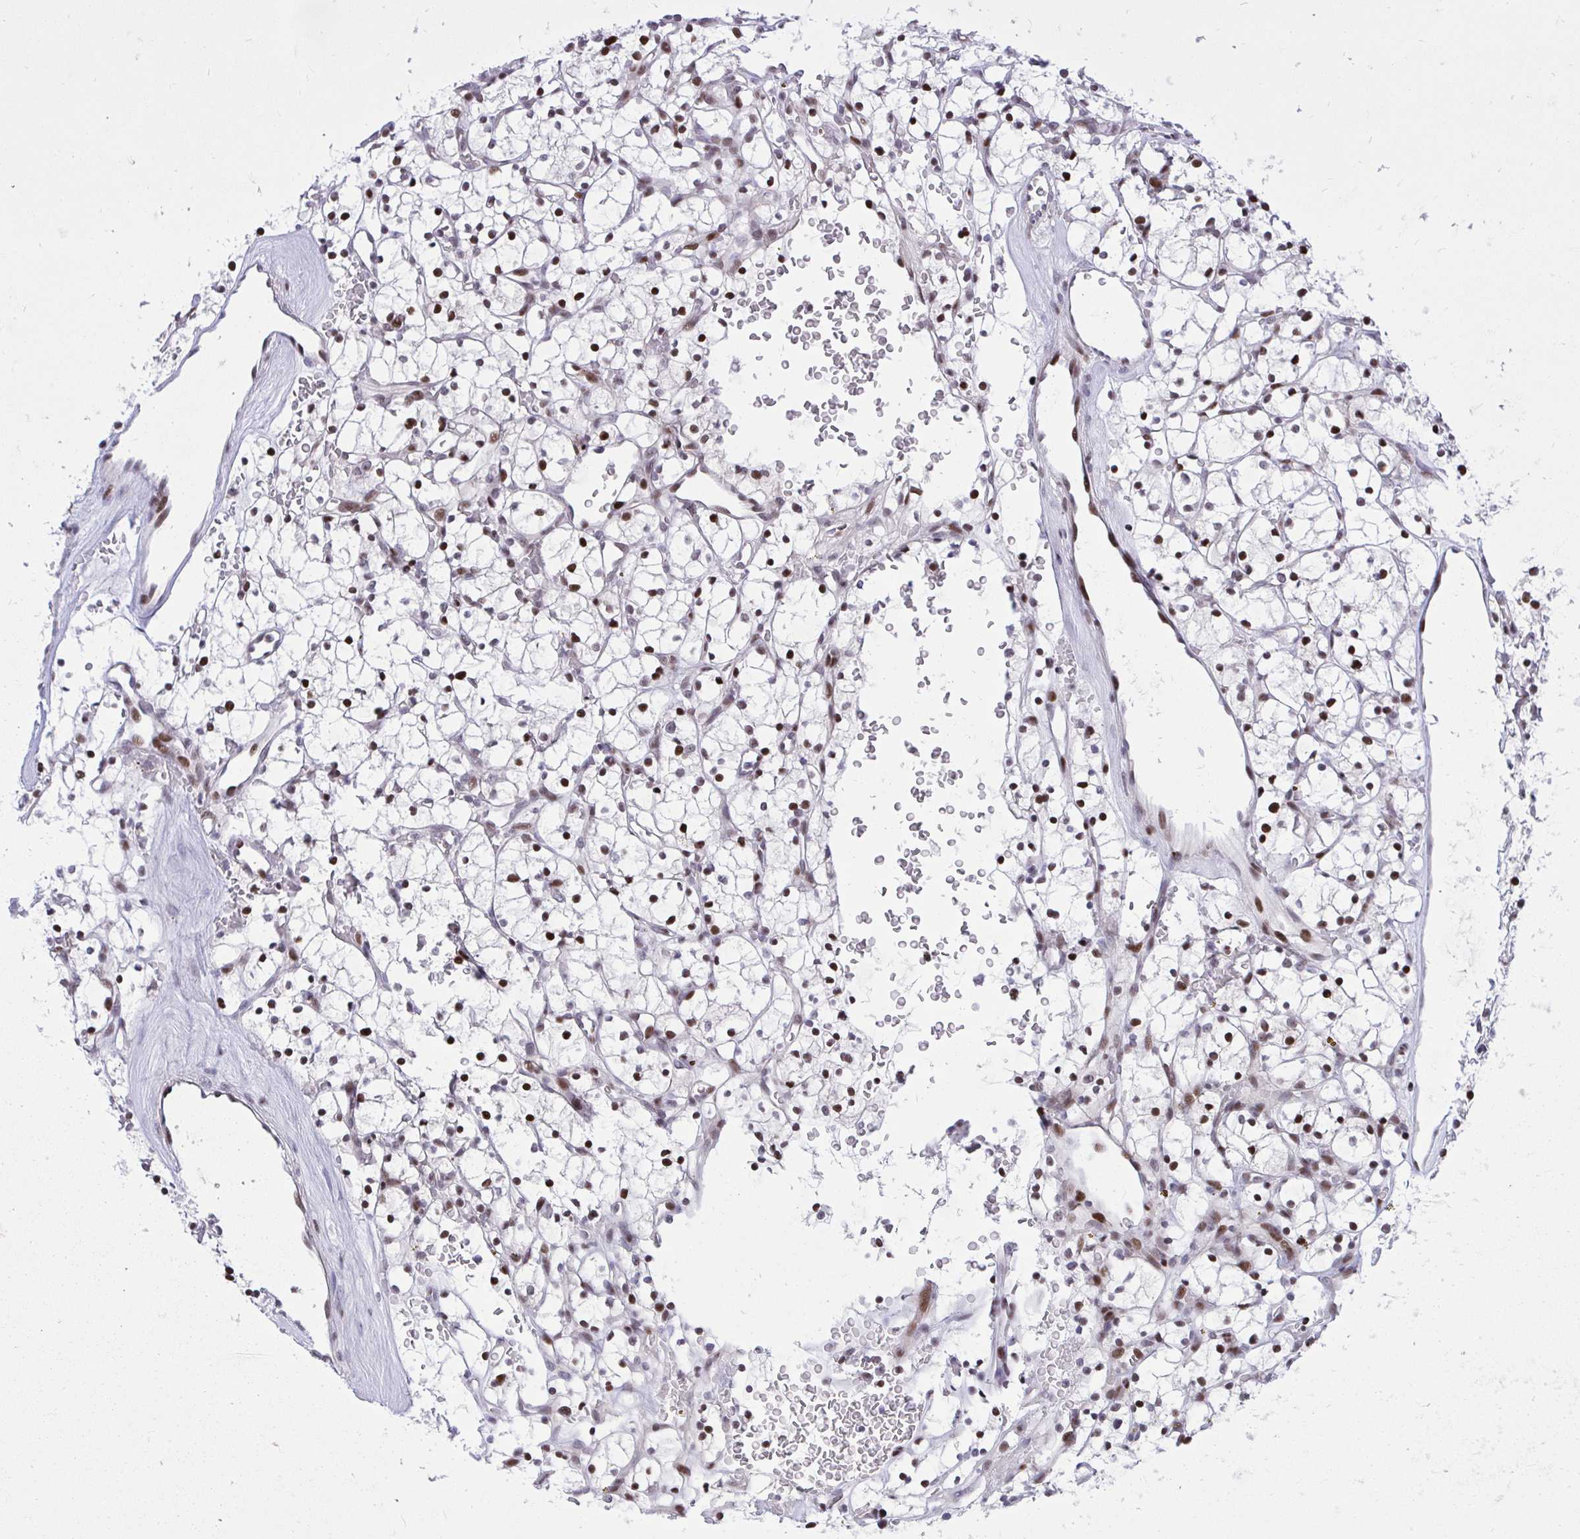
{"staining": {"intensity": "moderate", "quantity": "25%-75%", "location": "nuclear"}, "tissue": "renal cancer", "cell_type": "Tumor cells", "image_type": "cancer", "snomed": [{"axis": "morphology", "description": "Adenocarcinoma, NOS"}, {"axis": "topography", "description": "Kidney"}], "caption": "Protein expression analysis of human renal adenocarcinoma reveals moderate nuclear staining in approximately 25%-75% of tumor cells.", "gene": "C14orf39", "patient": {"sex": "female", "age": 64}}